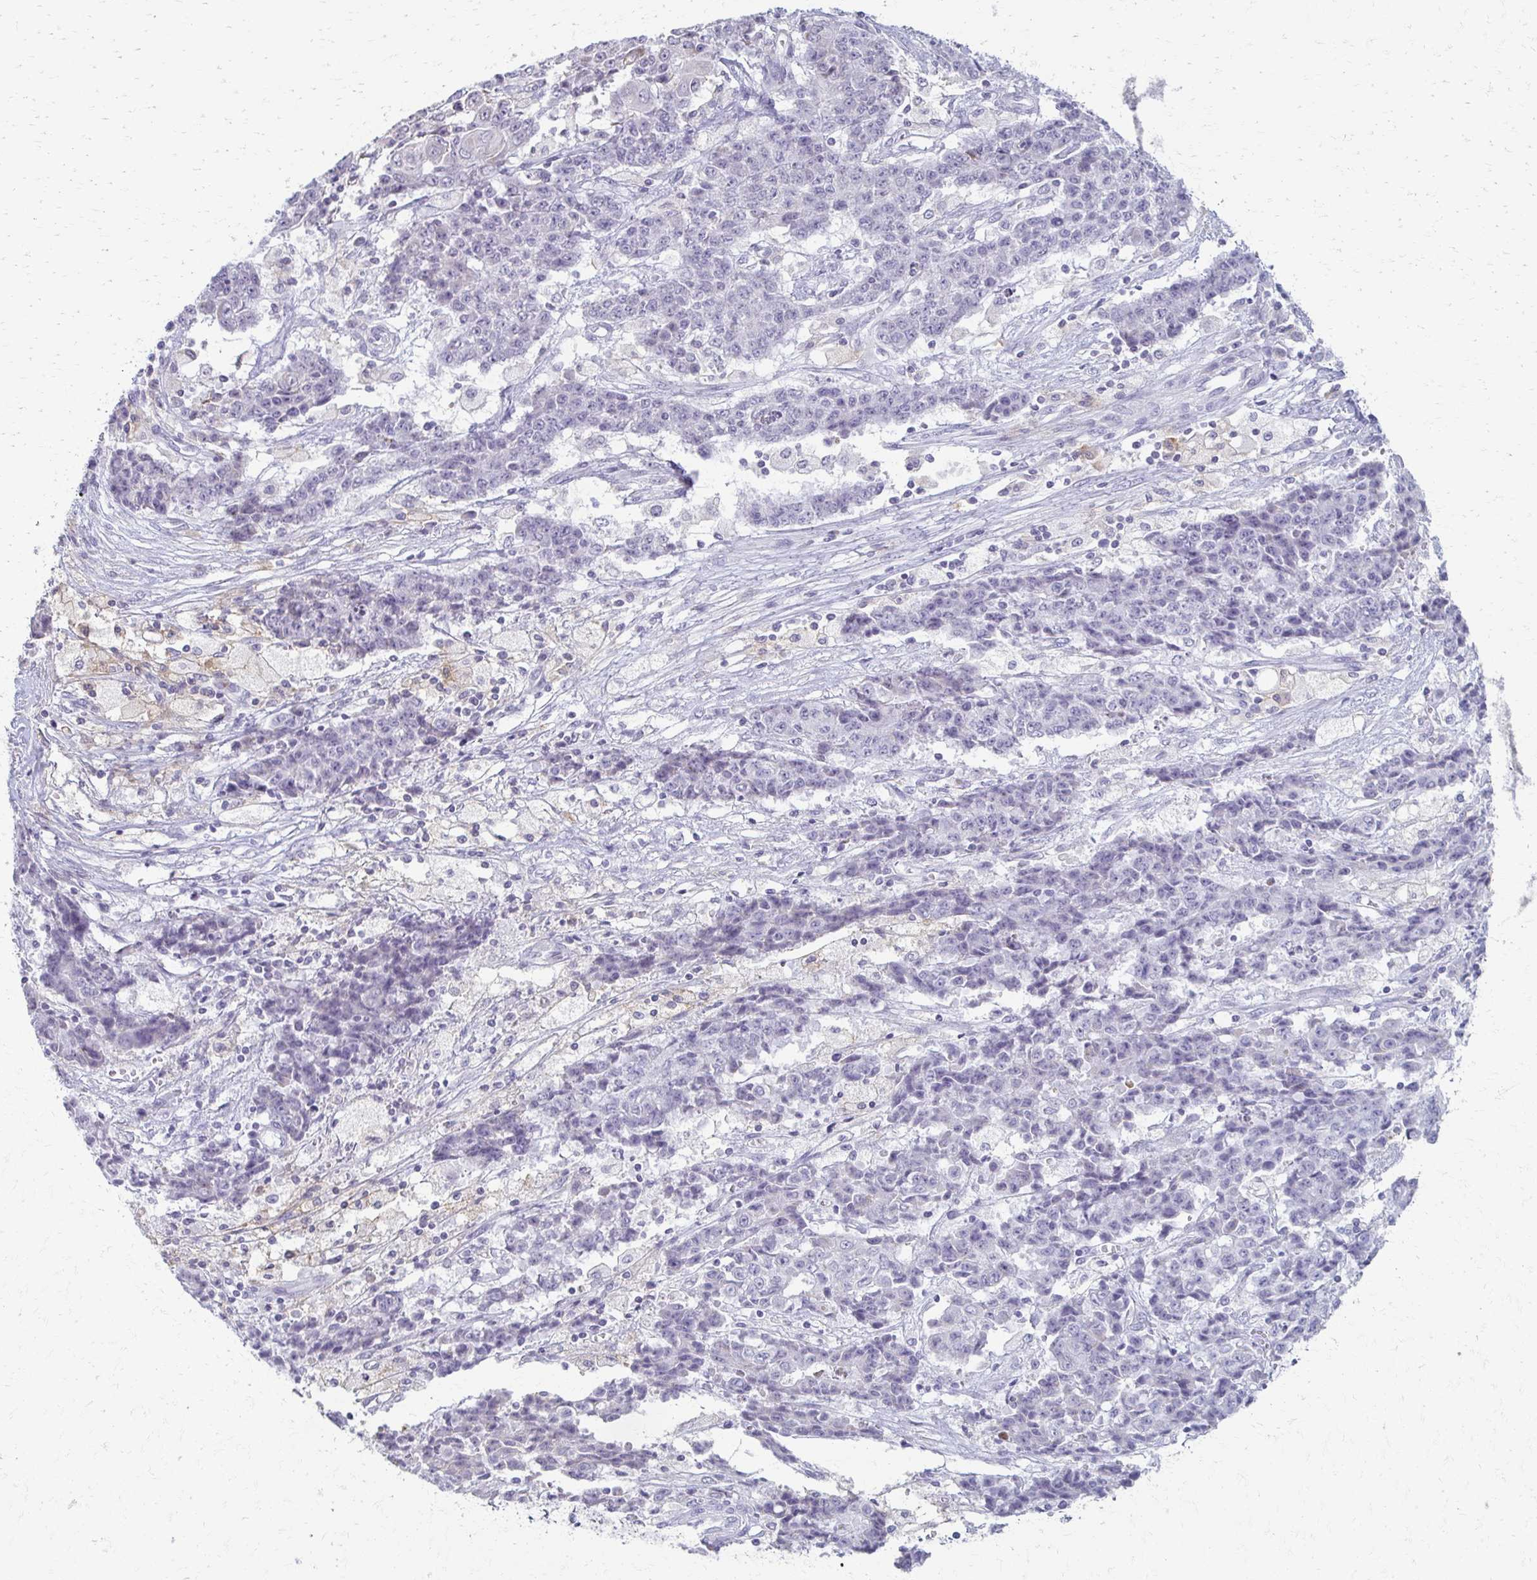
{"staining": {"intensity": "negative", "quantity": "none", "location": "none"}, "tissue": "ovarian cancer", "cell_type": "Tumor cells", "image_type": "cancer", "snomed": [{"axis": "morphology", "description": "Carcinoma, endometroid"}, {"axis": "topography", "description": "Ovary"}], "caption": "A high-resolution image shows immunohistochemistry staining of ovarian cancer (endometroid carcinoma), which shows no significant expression in tumor cells. (DAB (3,3'-diaminobenzidine) immunohistochemistry, high magnification).", "gene": "FCGR2B", "patient": {"sex": "female", "age": 42}}